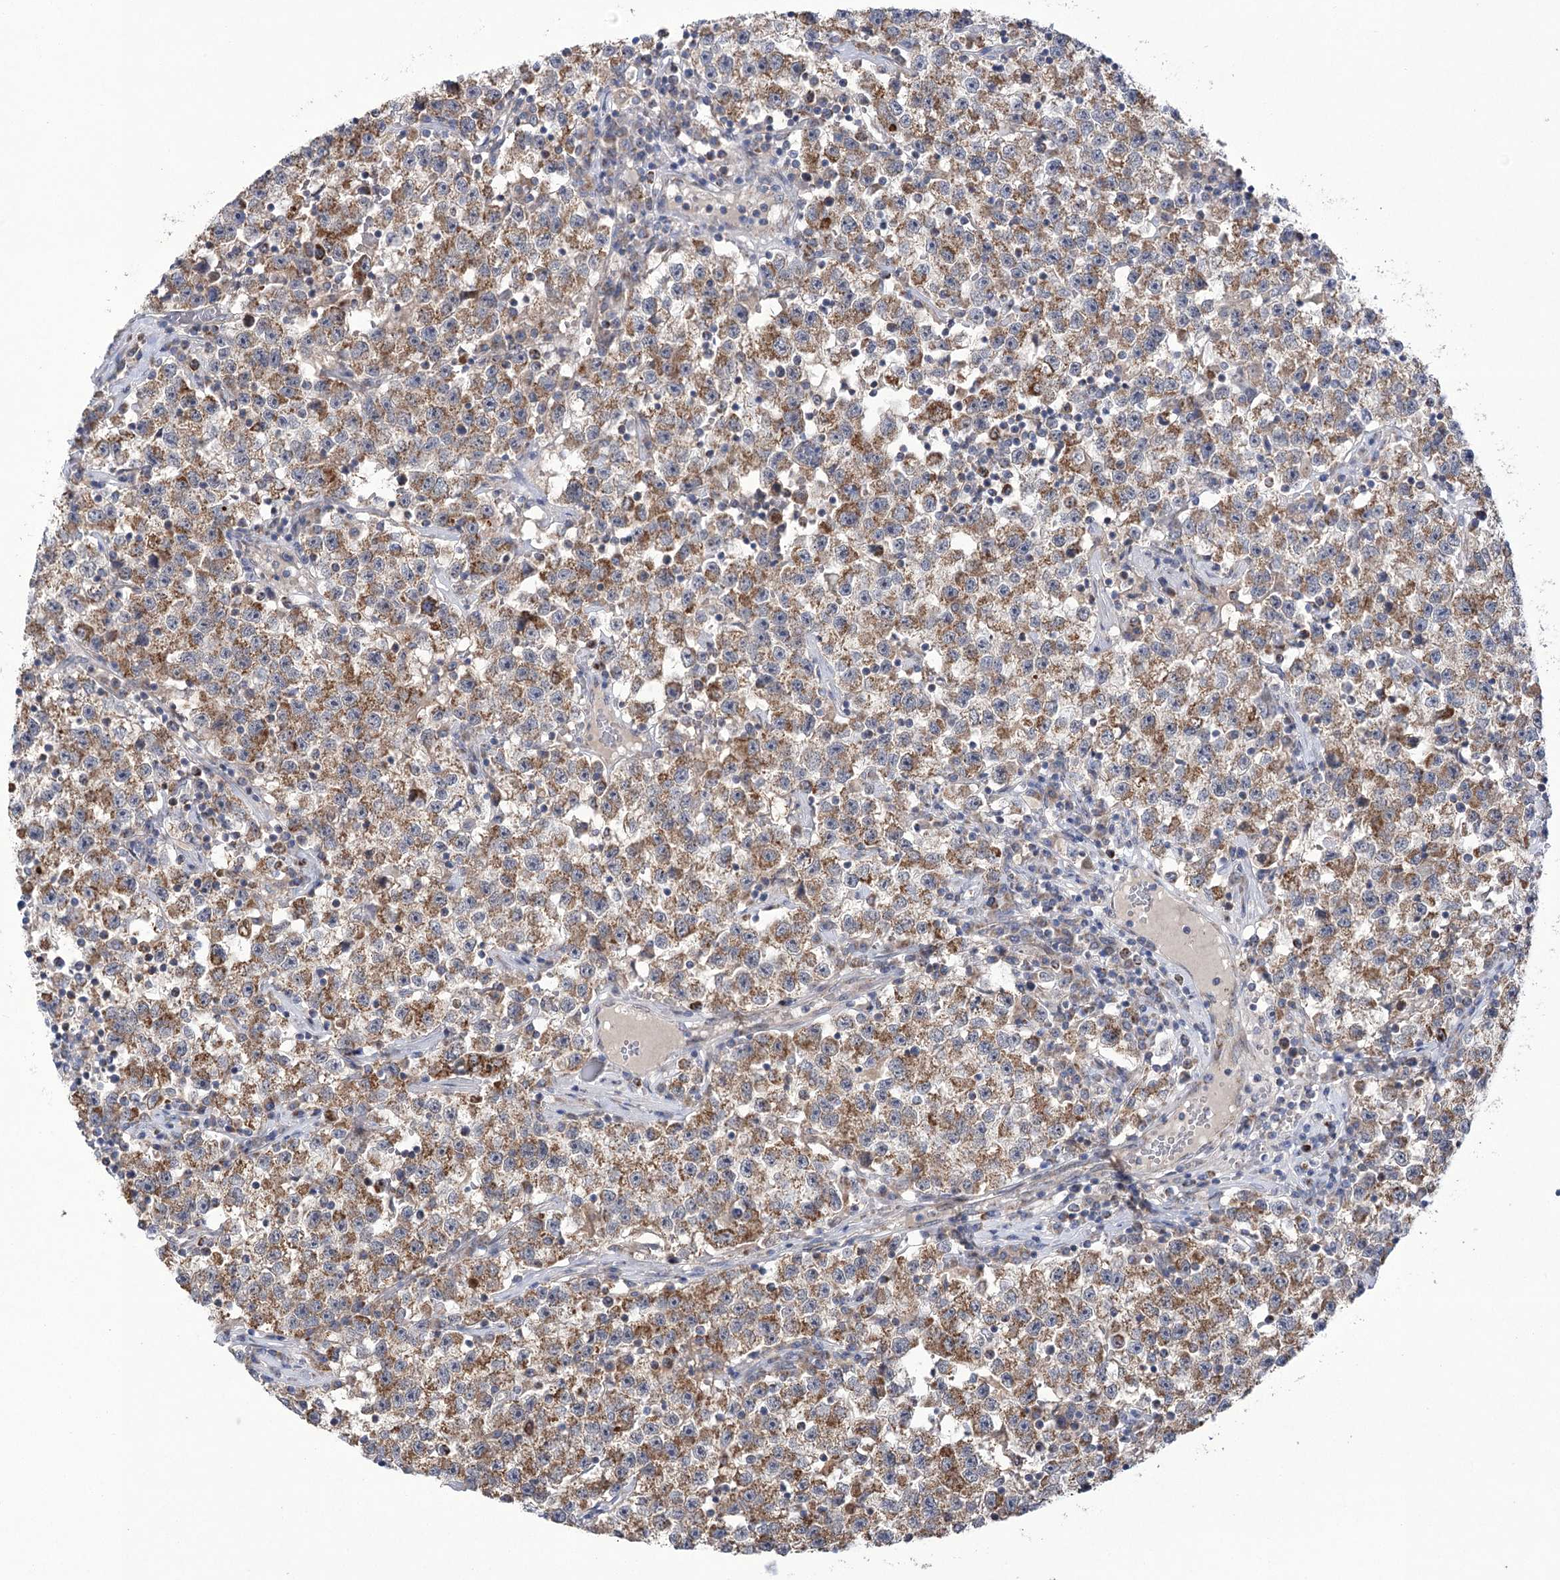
{"staining": {"intensity": "moderate", "quantity": ">75%", "location": "cytoplasmic/membranous"}, "tissue": "testis cancer", "cell_type": "Tumor cells", "image_type": "cancer", "snomed": [{"axis": "morphology", "description": "Seminoma, NOS"}, {"axis": "topography", "description": "Testis"}], "caption": "This photomicrograph reveals seminoma (testis) stained with IHC to label a protein in brown. The cytoplasmic/membranous of tumor cells show moderate positivity for the protein. Nuclei are counter-stained blue.", "gene": "ECHDC3", "patient": {"sex": "male", "age": 22}}